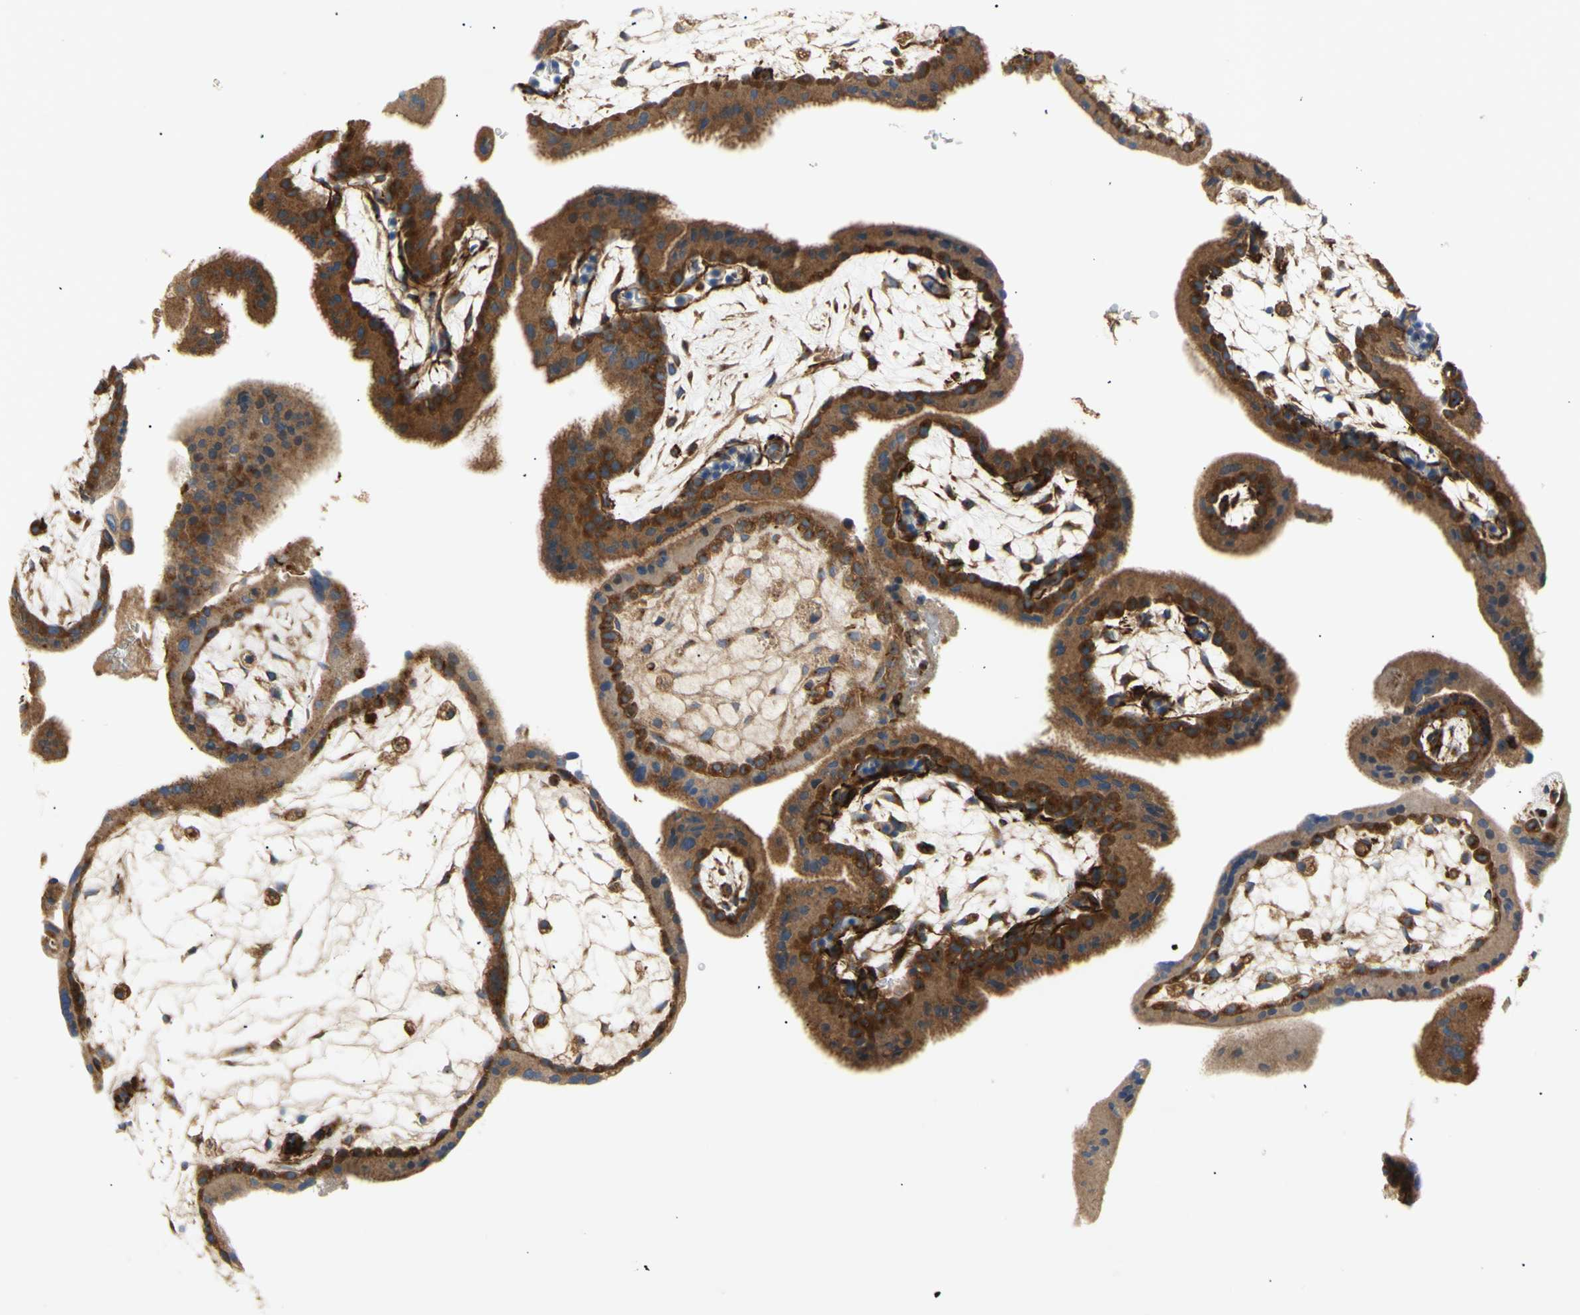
{"staining": {"intensity": "strong", "quantity": ">75%", "location": "cytoplasmic/membranous"}, "tissue": "placenta", "cell_type": "Trophoblastic cells", "image_type": "normal", "snomed": [{"axis": "morphology", "description": "Normal tissue, NOS"}, {"axis": "topography", "description": "Placenta"}], "caption": "Brown immunohistochemical staining in normal human placenta displays strong cytoplasmic/membranous staining in approximately >75% of trophoblastic cells. (Brightfield microscopy of DAB IHC at high magnification).", "gene": "TUBG2", "patient": {"sex": "female", "age": 35}}